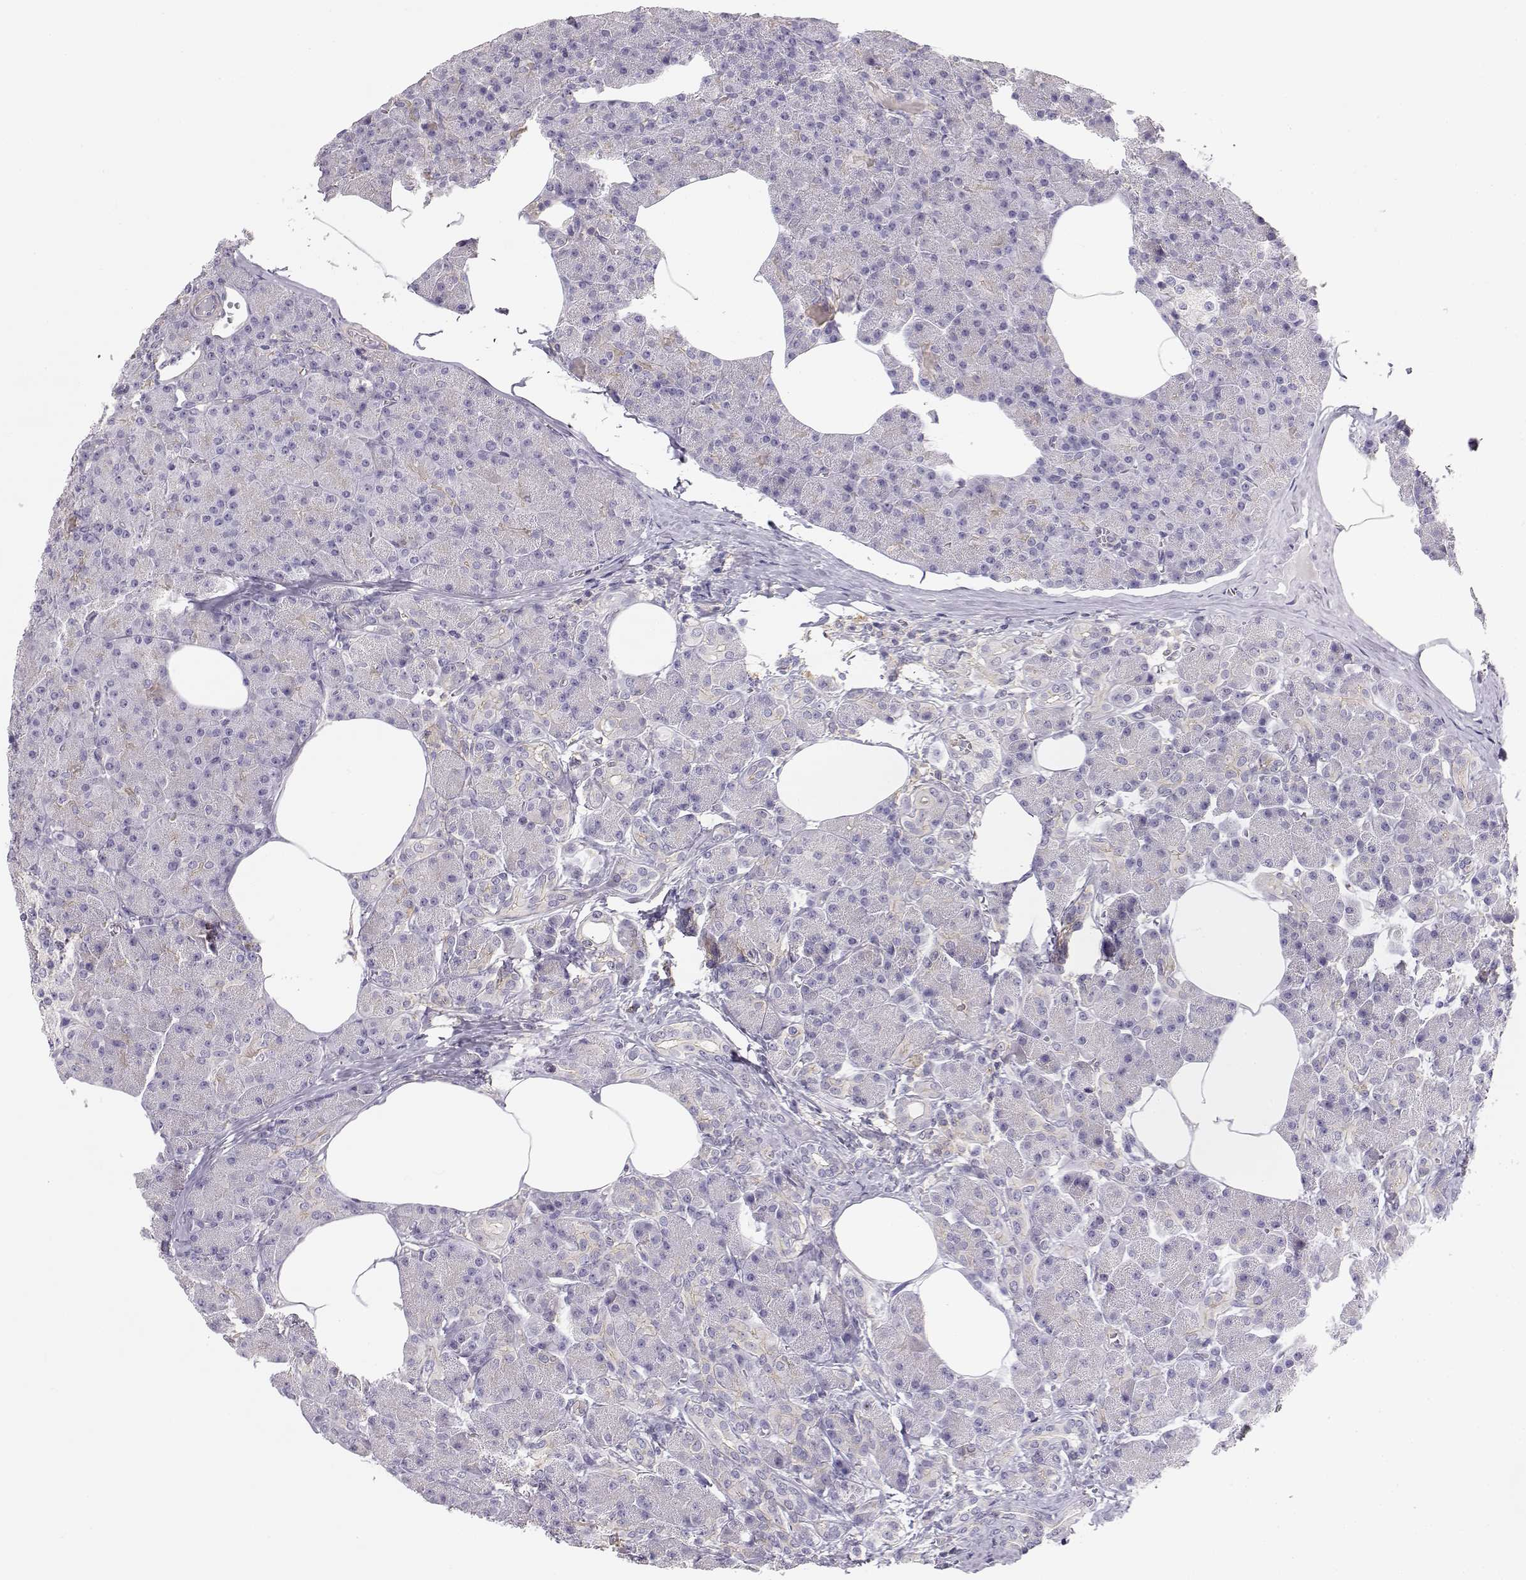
{"staining": {"intensity": "negative", "quantity": "none", "location": "none"}, "tissue": "pancreas", "cell_type": "Exocrine glandular cells", "image_type": "normal", "snomed": [{"axis": "morphology", "description": "Normal tissue, NOS"}, {"axis": "topography", "description": "Pancreas"}], "caption": "Pancreas stained for a protein using IHC reveals no positivity exocrine glandular cells.", "gene": "DAPL1", "patient": {"sex": "female", "age": 45}}